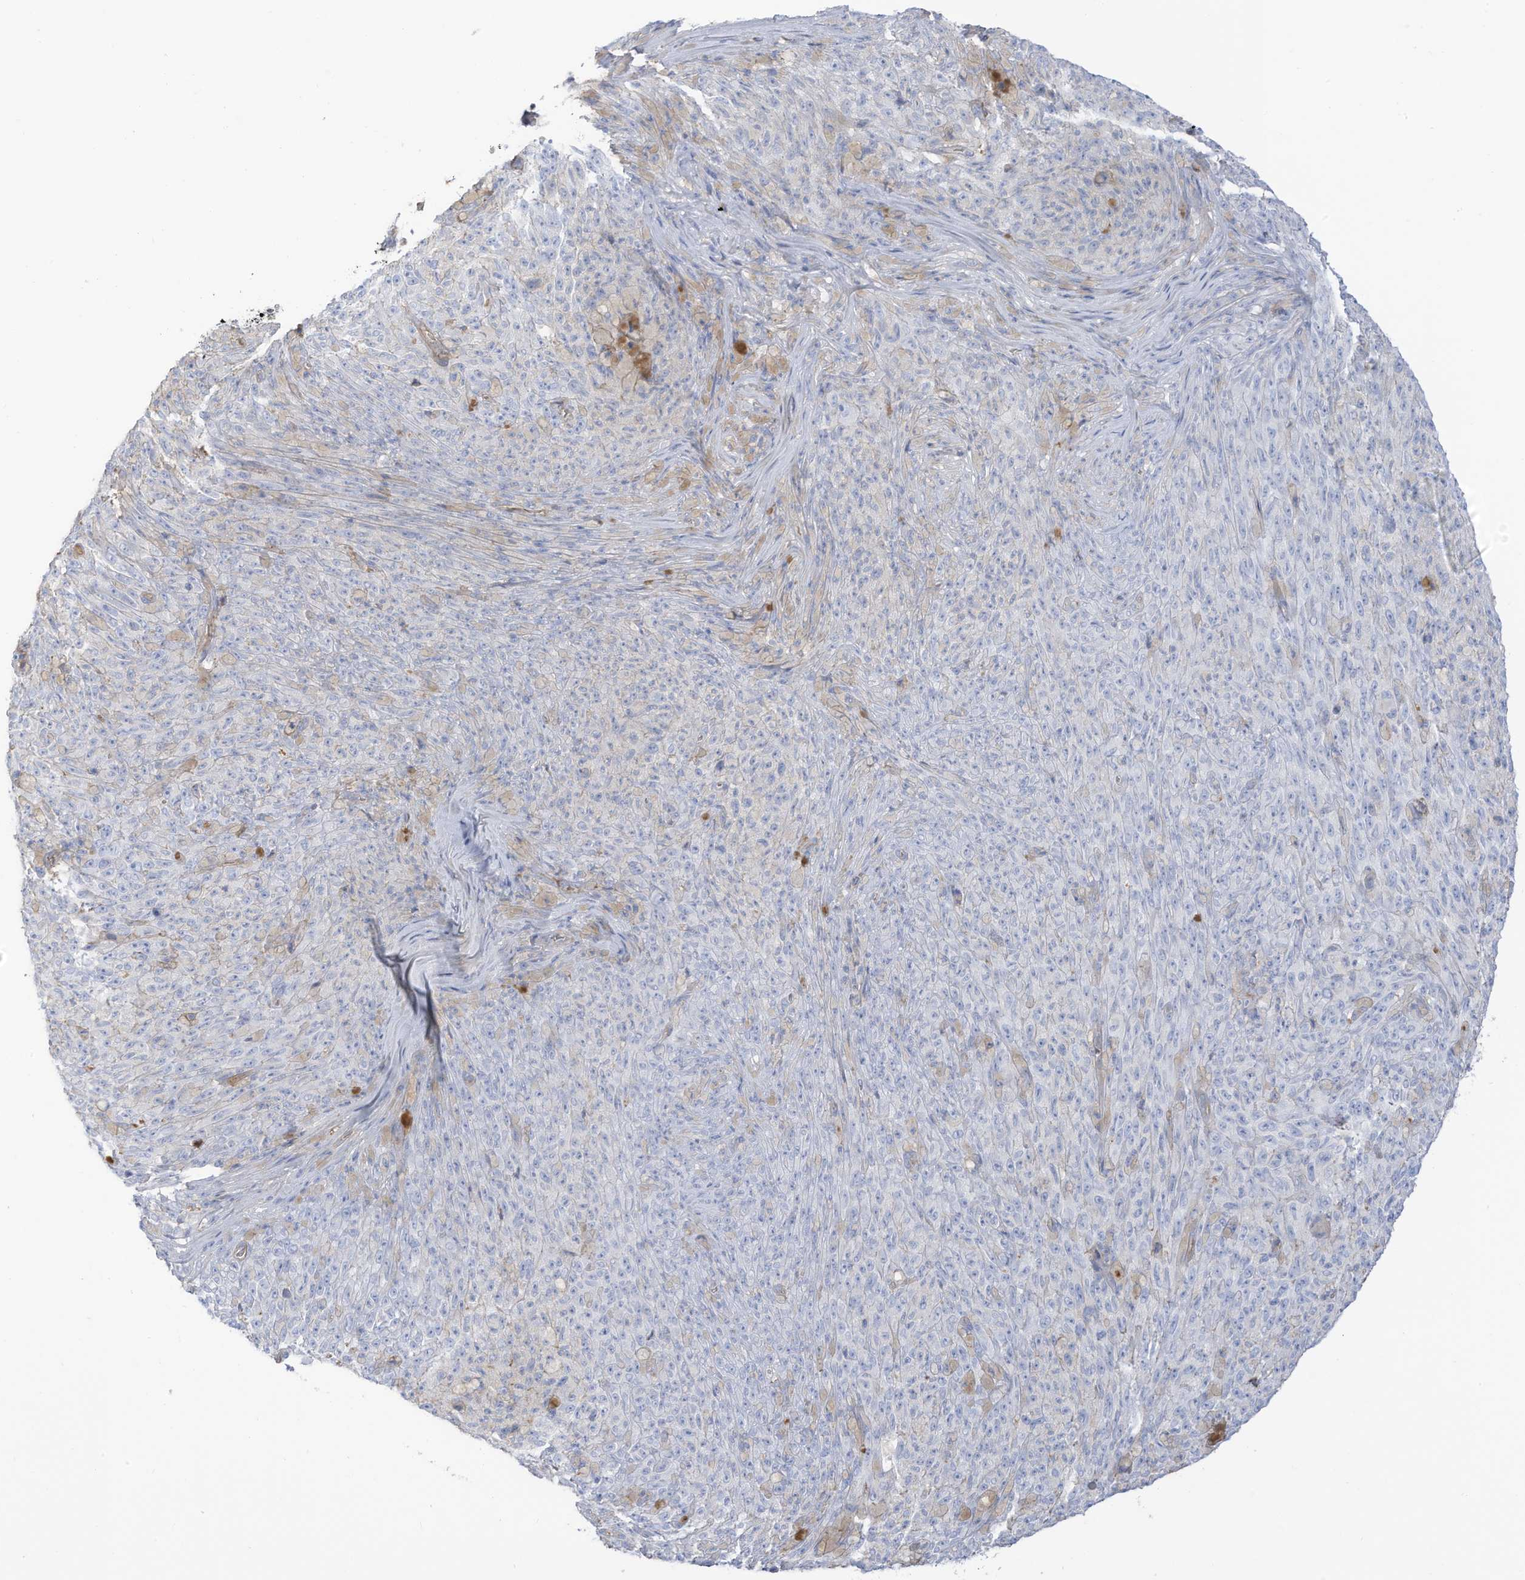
{"staining": {"intensity": "negative", "quantity": "none", "location": "none"}, "tissue": "melanoma", "cell_type": "Tumor cells", "image_type": "cancer", "snomed": [{"axis": "morphology", "description": "Malignant melanoma, NOS"}, {"axis": "topography", "description": "Skin"}], "caption": "Immunohistochemical staining of malignant melanoma demonstrates no significant staining in tumor cells. The staining was performed using DAB (3,3'-diaminobenzidine) to visualize the protein expression in brown, while the nuclei were stained in blue with hematoxylin (Magnification: 20x).", "gene": "HSD17B13", "patient": {"sex": "female", "age": 82}}